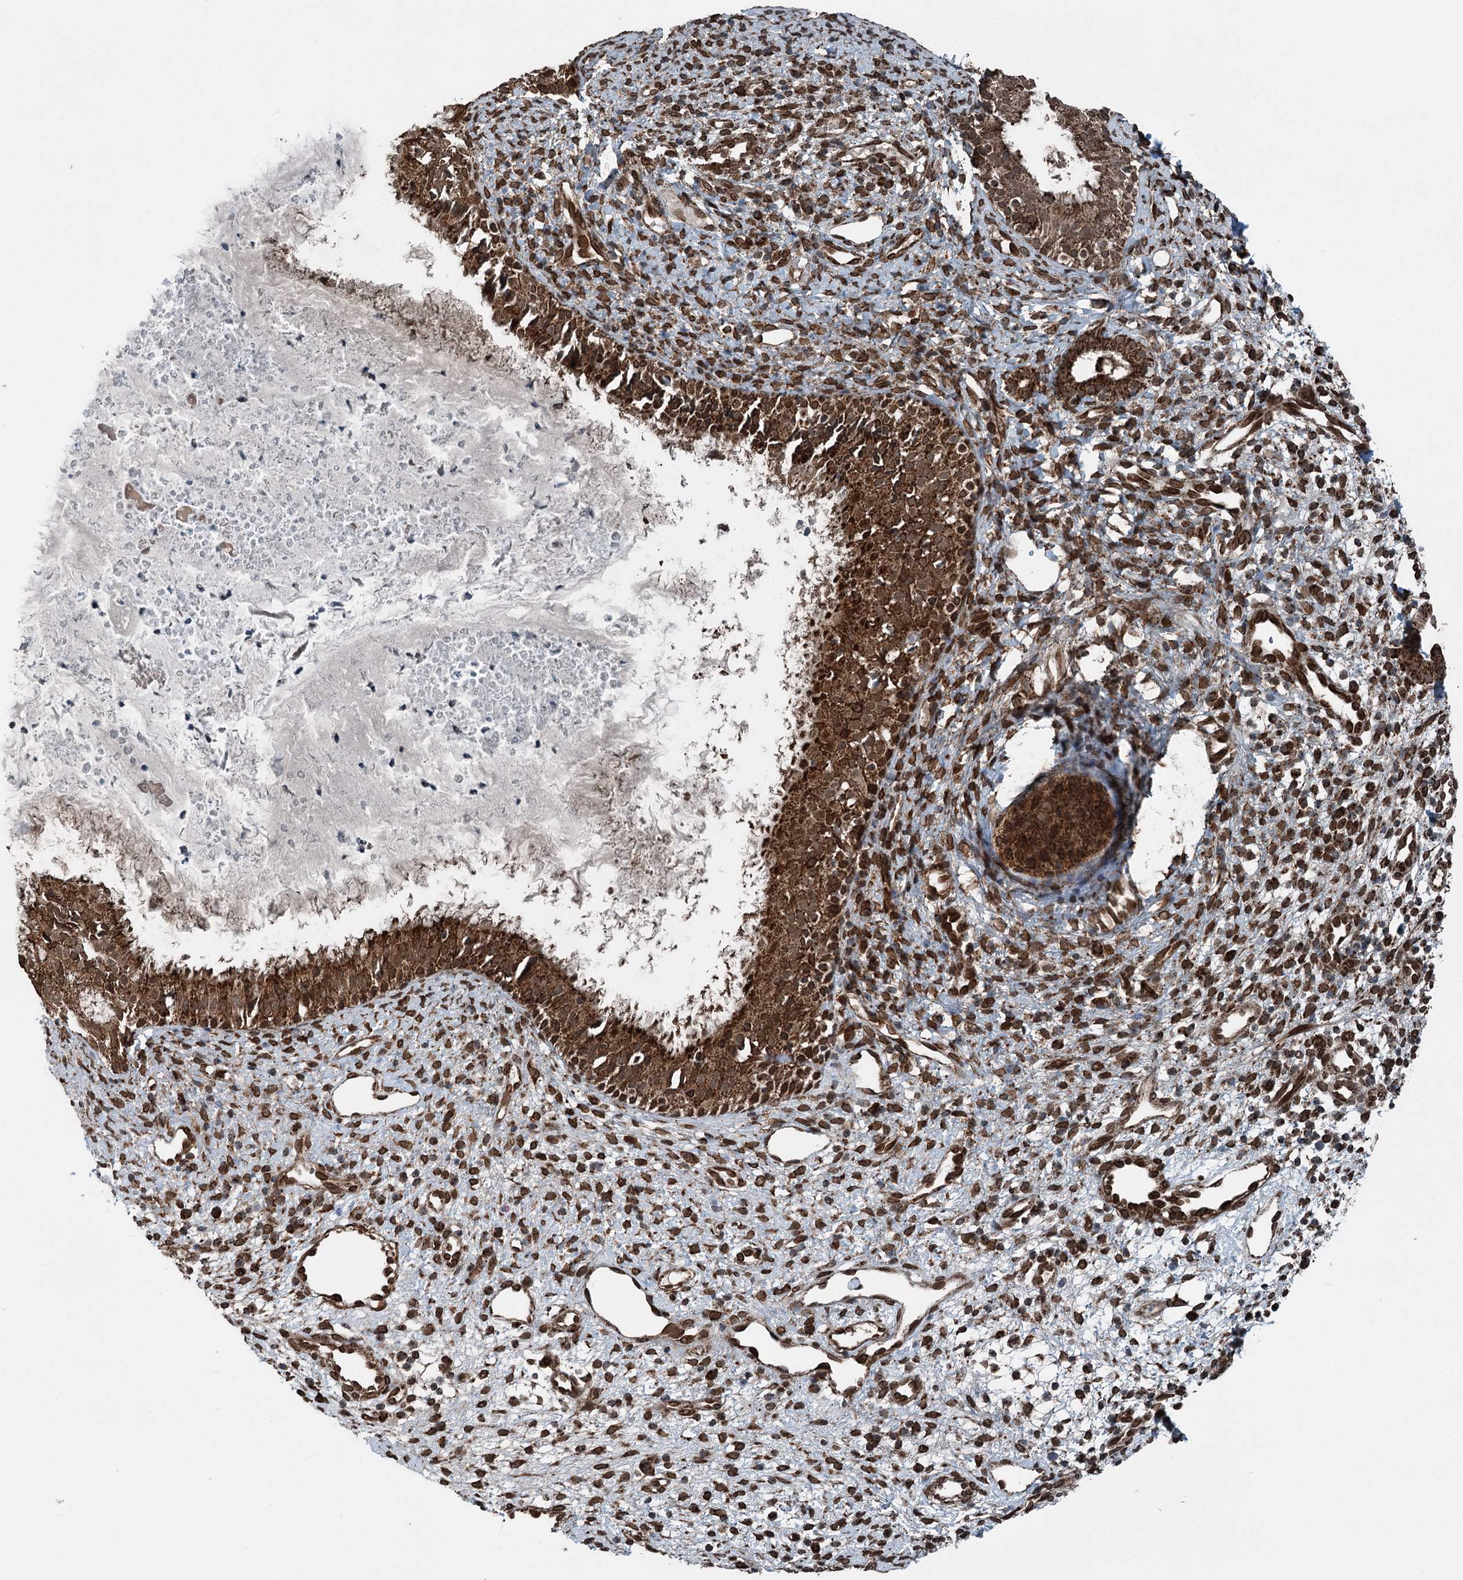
{"staining": {"intensity": "strong", "quantity": ">75%", "location": "cytoplasmic/membranous"}, "tissue": "nasopharynx", "cell_type": "Respiratory epithelial cells", "image_type": "normal", "snomed": [{"axis": "morphology", "description": "Normal tissue, NOS"}, {"axis": "topography", "description": "Nasopharynx"}], "caption": "Nasopharynx stained for a protein (brown) demonstrates strong cytoplasmic/membranous positive expression in approximately >75% of respiratory epithelial cells.", "gene": "BCKDHA", "patient": {"sex": "male", "age": 22}}